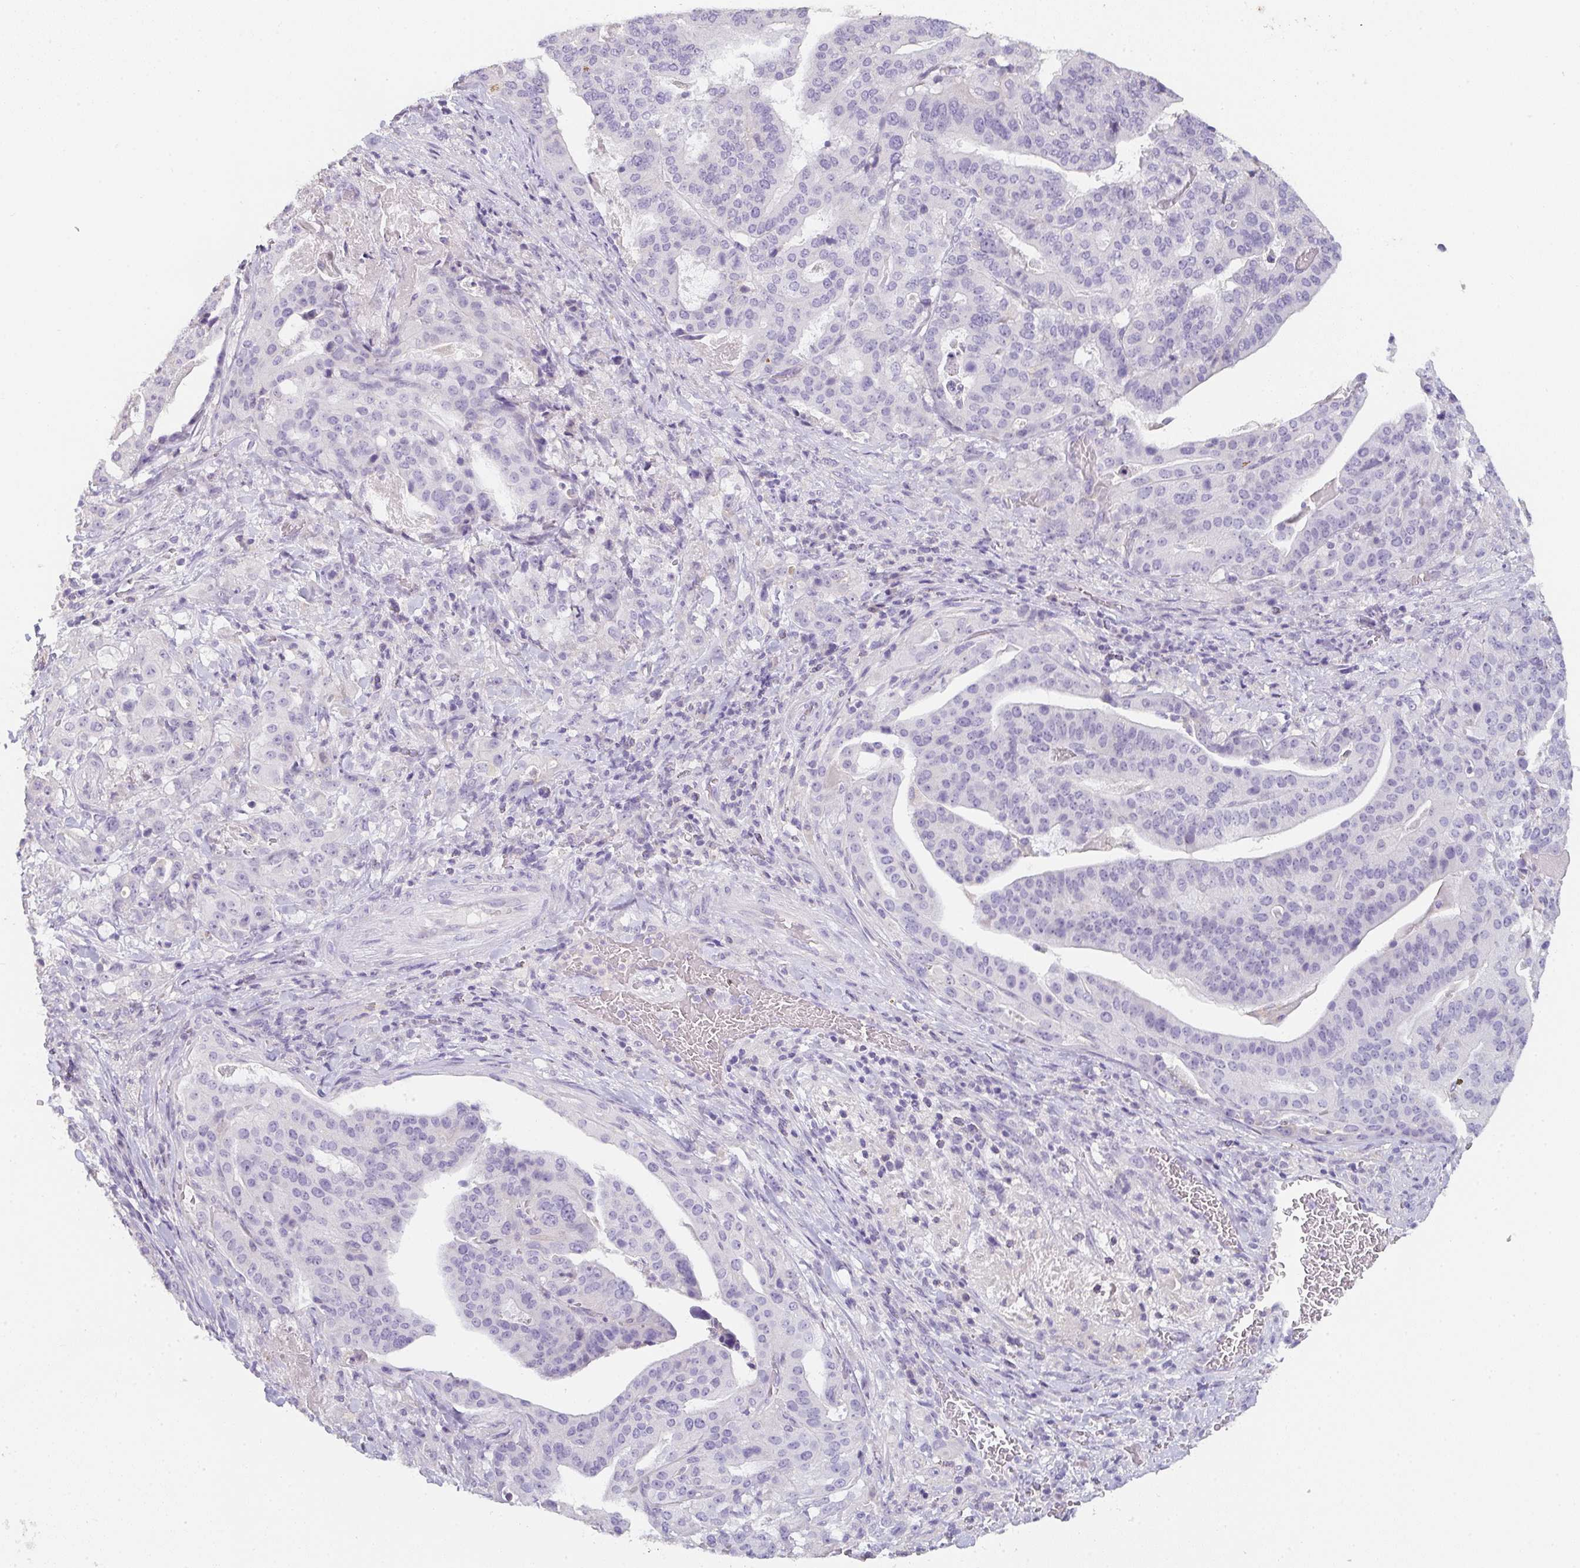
{"staining": {"intensity": "negative", "quantity": "none", "location": "none"}, "tissue": "stomach cancer", "cell_type": "Tumor cells", "image_type": "cancer", "snomed": [{"axis": "morphology", "description": "Adenocarcinoma, NOS"}, {"axis": "topography", "description": "Stomach"}], "caption": "Adenocarcinoma (stomach) was stained to show a protein in brown. There is no significant staining in tumor cells.", "gene": "C1QTNF8", "patient": {"sex": "male", "age": 48}}